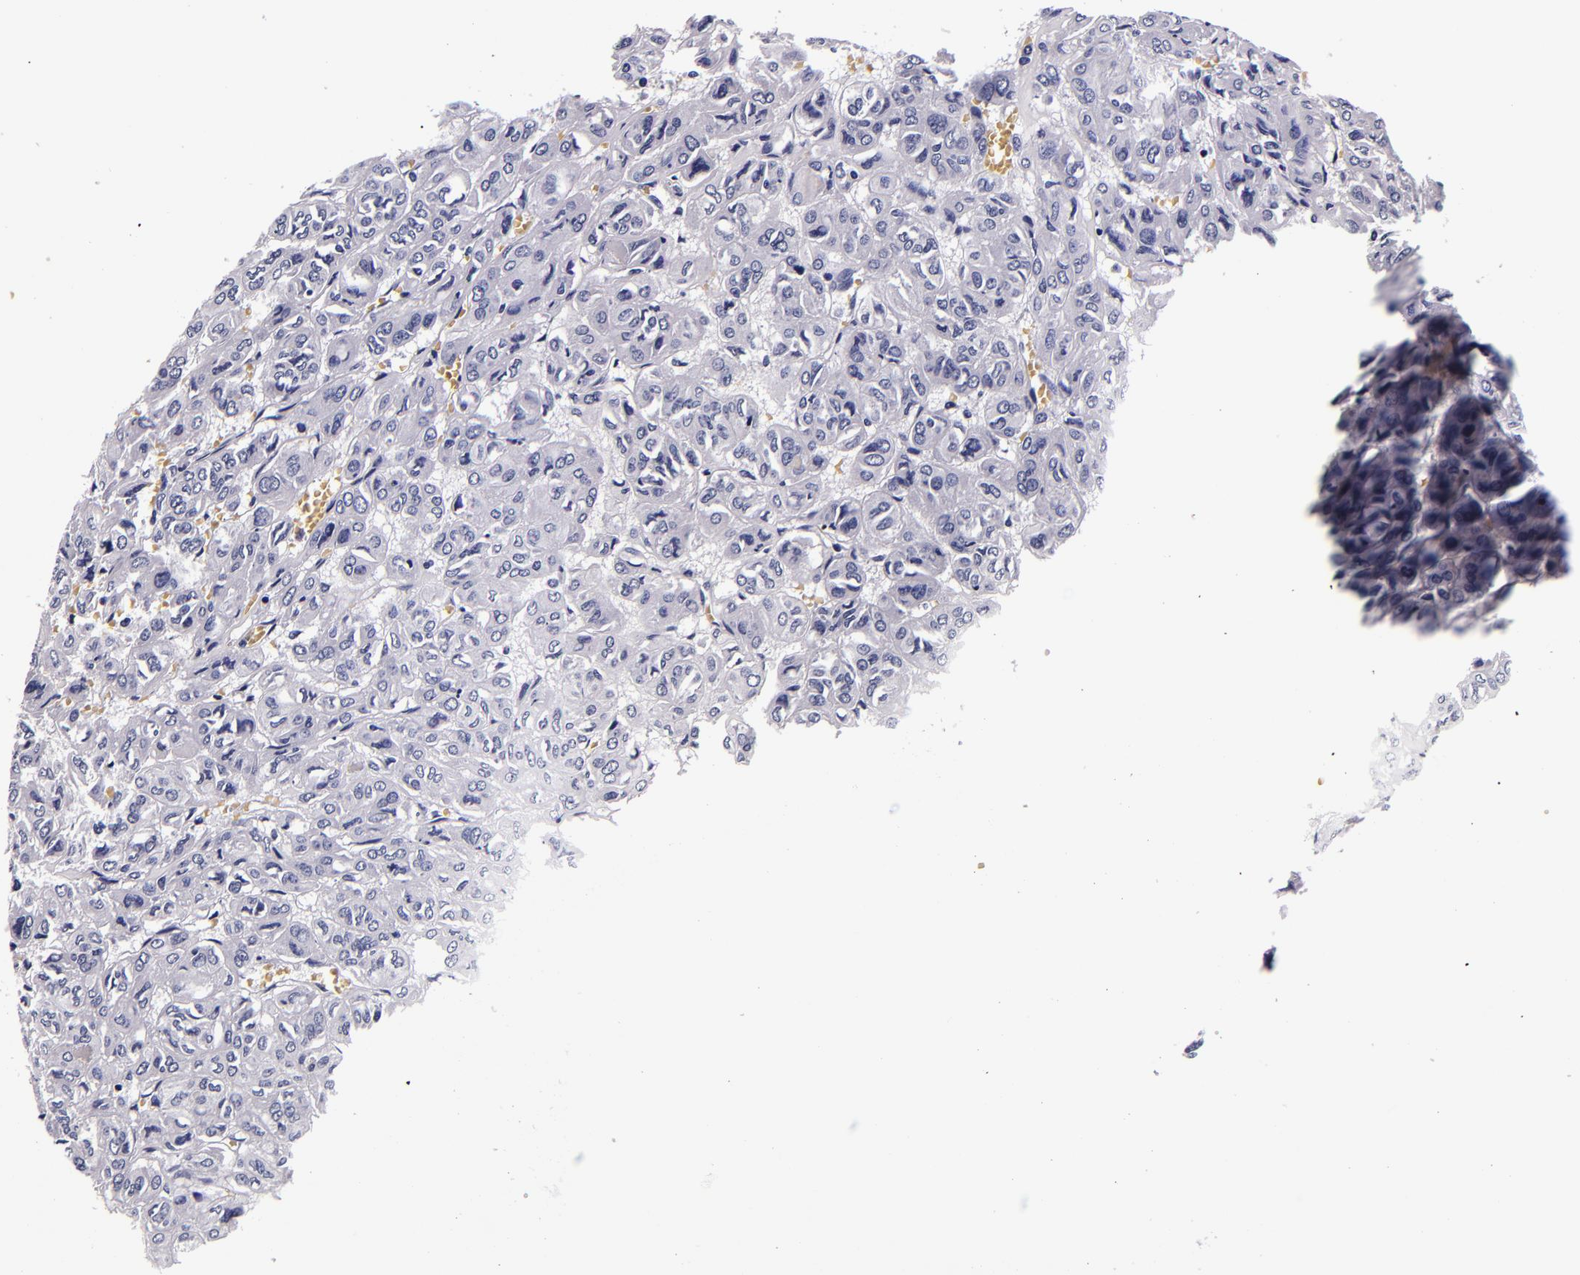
{"staining": {"intensity": "negative", "quantity": "none", "location": "none"}, "tissue": "thyroid cancer", "cell_type": "Tumor cells", "image_type": "cancer", "snomed": [{"axis": "morphology", "description": "Follicular adenoma carcinoma, NOS"}, {"axis": "topography", "description": "Thyroid gland"}], "caption": "IHC photomicrograph of neoplastic tissue: thyroid follicular adenoma carcinoma stained with DAB (3,3'-diaminobenzidine) reveals no significant protein staining in tumor cells. (DAB (3,3'-diaminobenzidine) immunohistochemistry visualized using brightfield microscopy, high magnification).", "gene": "FBN1", "patient": {"sex": "female", "age": 71}}